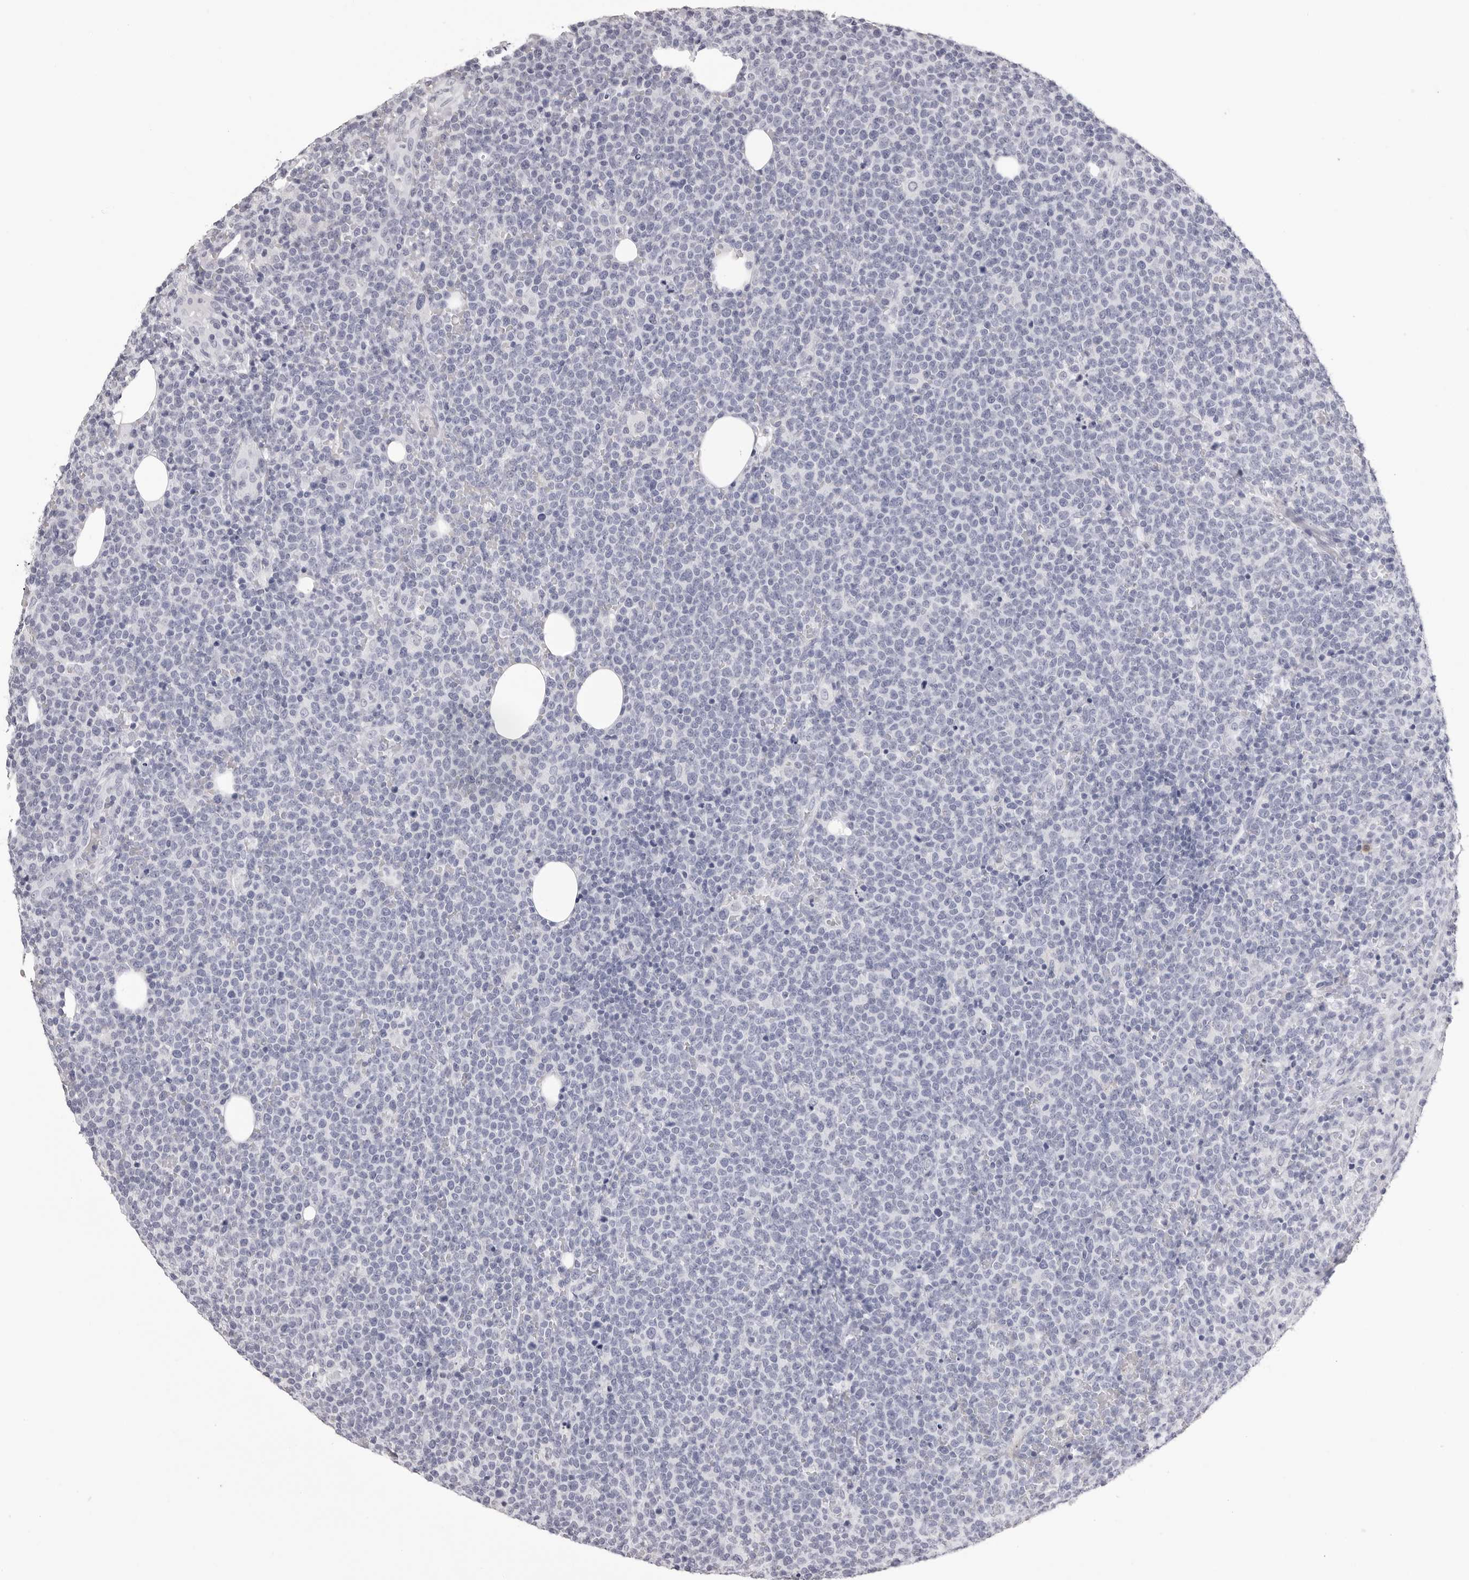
{"staining": {"intensity": "negative", "quantity": "none", "location": "none"}, "tissue": "lymphoma", "cell_type": "Tumor cells", "image_type": "cancer", "snomed": [{"axis": "morphology", "description": "Malignant lymphoma, non-Hodgkin's type, High grade"}, {"axis": "topography", "description": "Lymph node"}], "caption": "IHC micrograph of neoplastic tissue: human malignant lymphoma, non-Hodgkin's type (high-grade) stained with DAB demonstrates no significant protein staining in tumor cells. (Stains: DAB immunohistochemistry (IHC) with hematoxylin counter stain, Microscopy: brightfield microscopy at high magnification).", "gene": "CST1", "patient": {"sex": "male", "age": 61}}